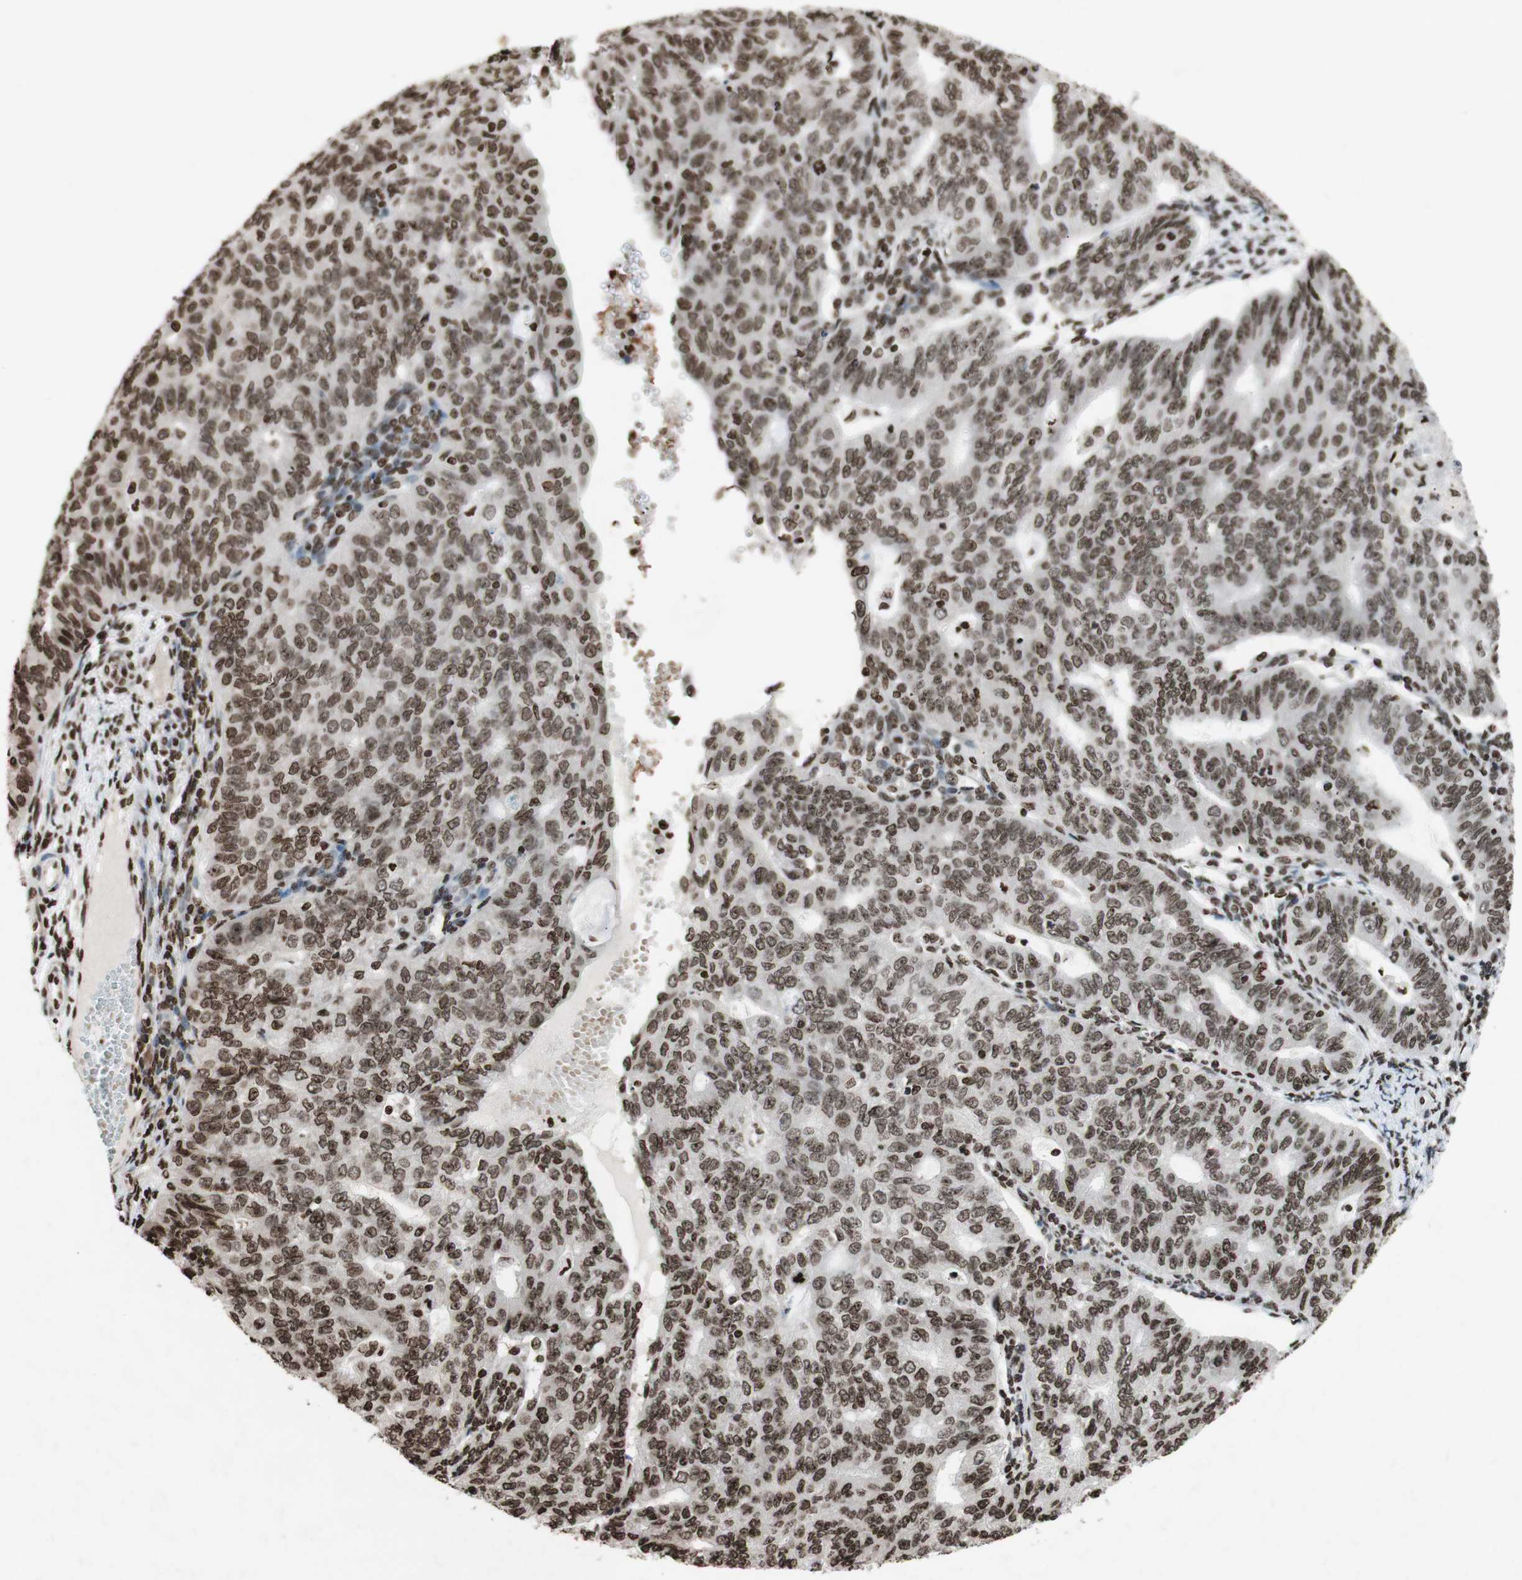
{"staining": {"intensity": "moderate", "quantity": ">75%", "location": "nuclear"}, "tissue": "endometrial cancer", "cell_type": "Tumor cells", "image_type": "cancer", "snomed": [{"axis": "morphology", "description": "Adenocarcinoma, NOS"}, {"axis": "topography", "description": "Endometrium"}], "caption": "Immunohistochemistry (IHC) (DAB) staining of human endometrial cancer reveals moderate nuclear protein positivity in approximately >75% of tumor cells.", "gene": "NCOA3", "patient": {"sex": "female", "age": 32}}